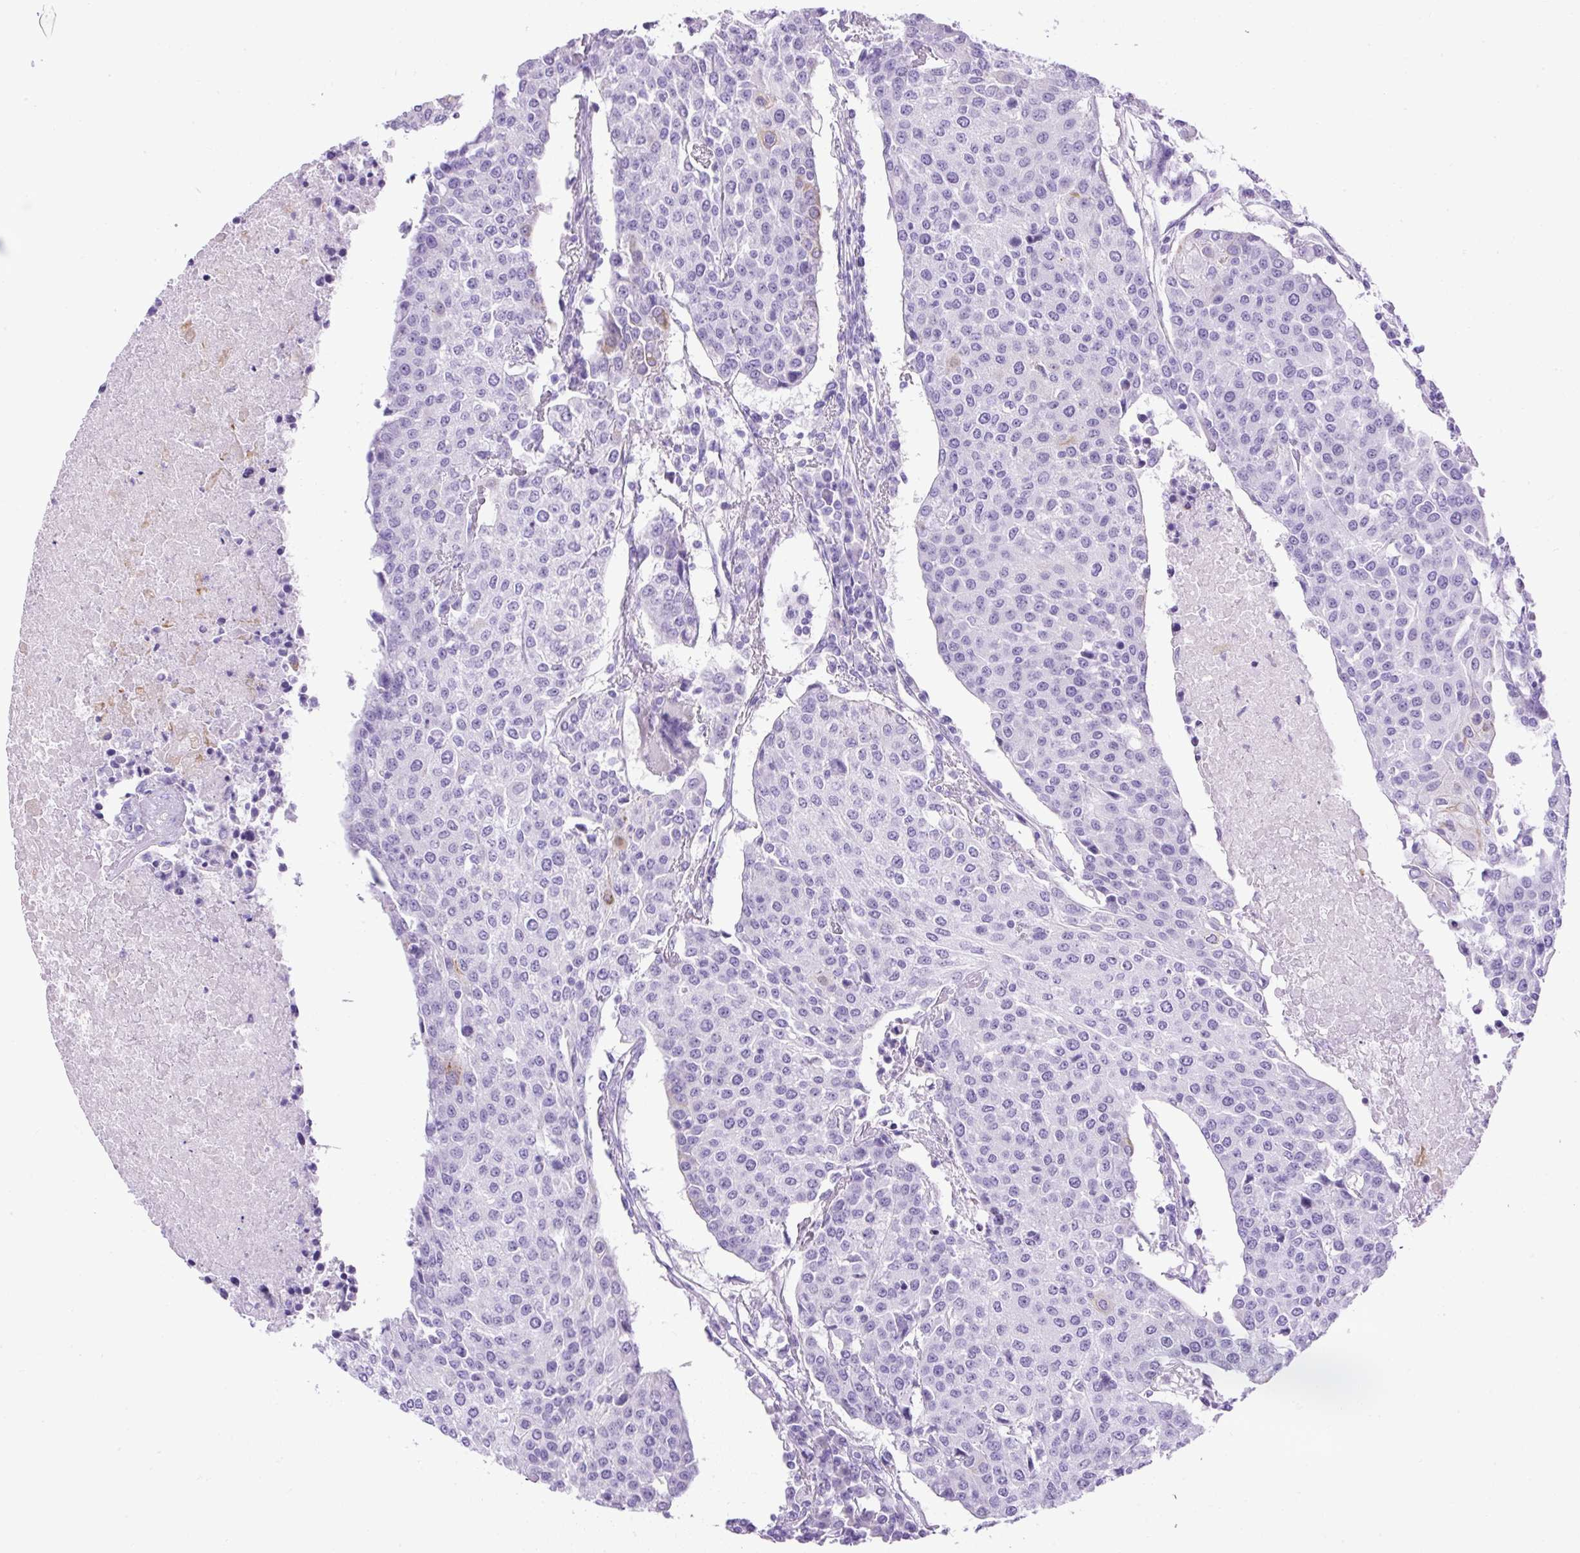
{"staining": {"intensity": "negative", "quantity": "none", "location": "none"}, "tissue": "urothelial cancer", "cell_type": "Tumor cells", "image_type": "cancer", "snomed": [{"axis": "morphology", "description": "Urothelial carcinoma, High grade"}, {"axis": "topography", "description": "Urinary bladder"}], "caption": "Immunohistochemistry micrograph of neoplastic tissue: urothelial carcinoma (high-grade) stained with DAB exhibits no significant protein staining in tumor cells. The staining is performed using DAB brown chromogen with nuclei counter-stained in using hematoxylin.", "gene": "UPP1", "patient": {"sex": "female", "age": 85}}